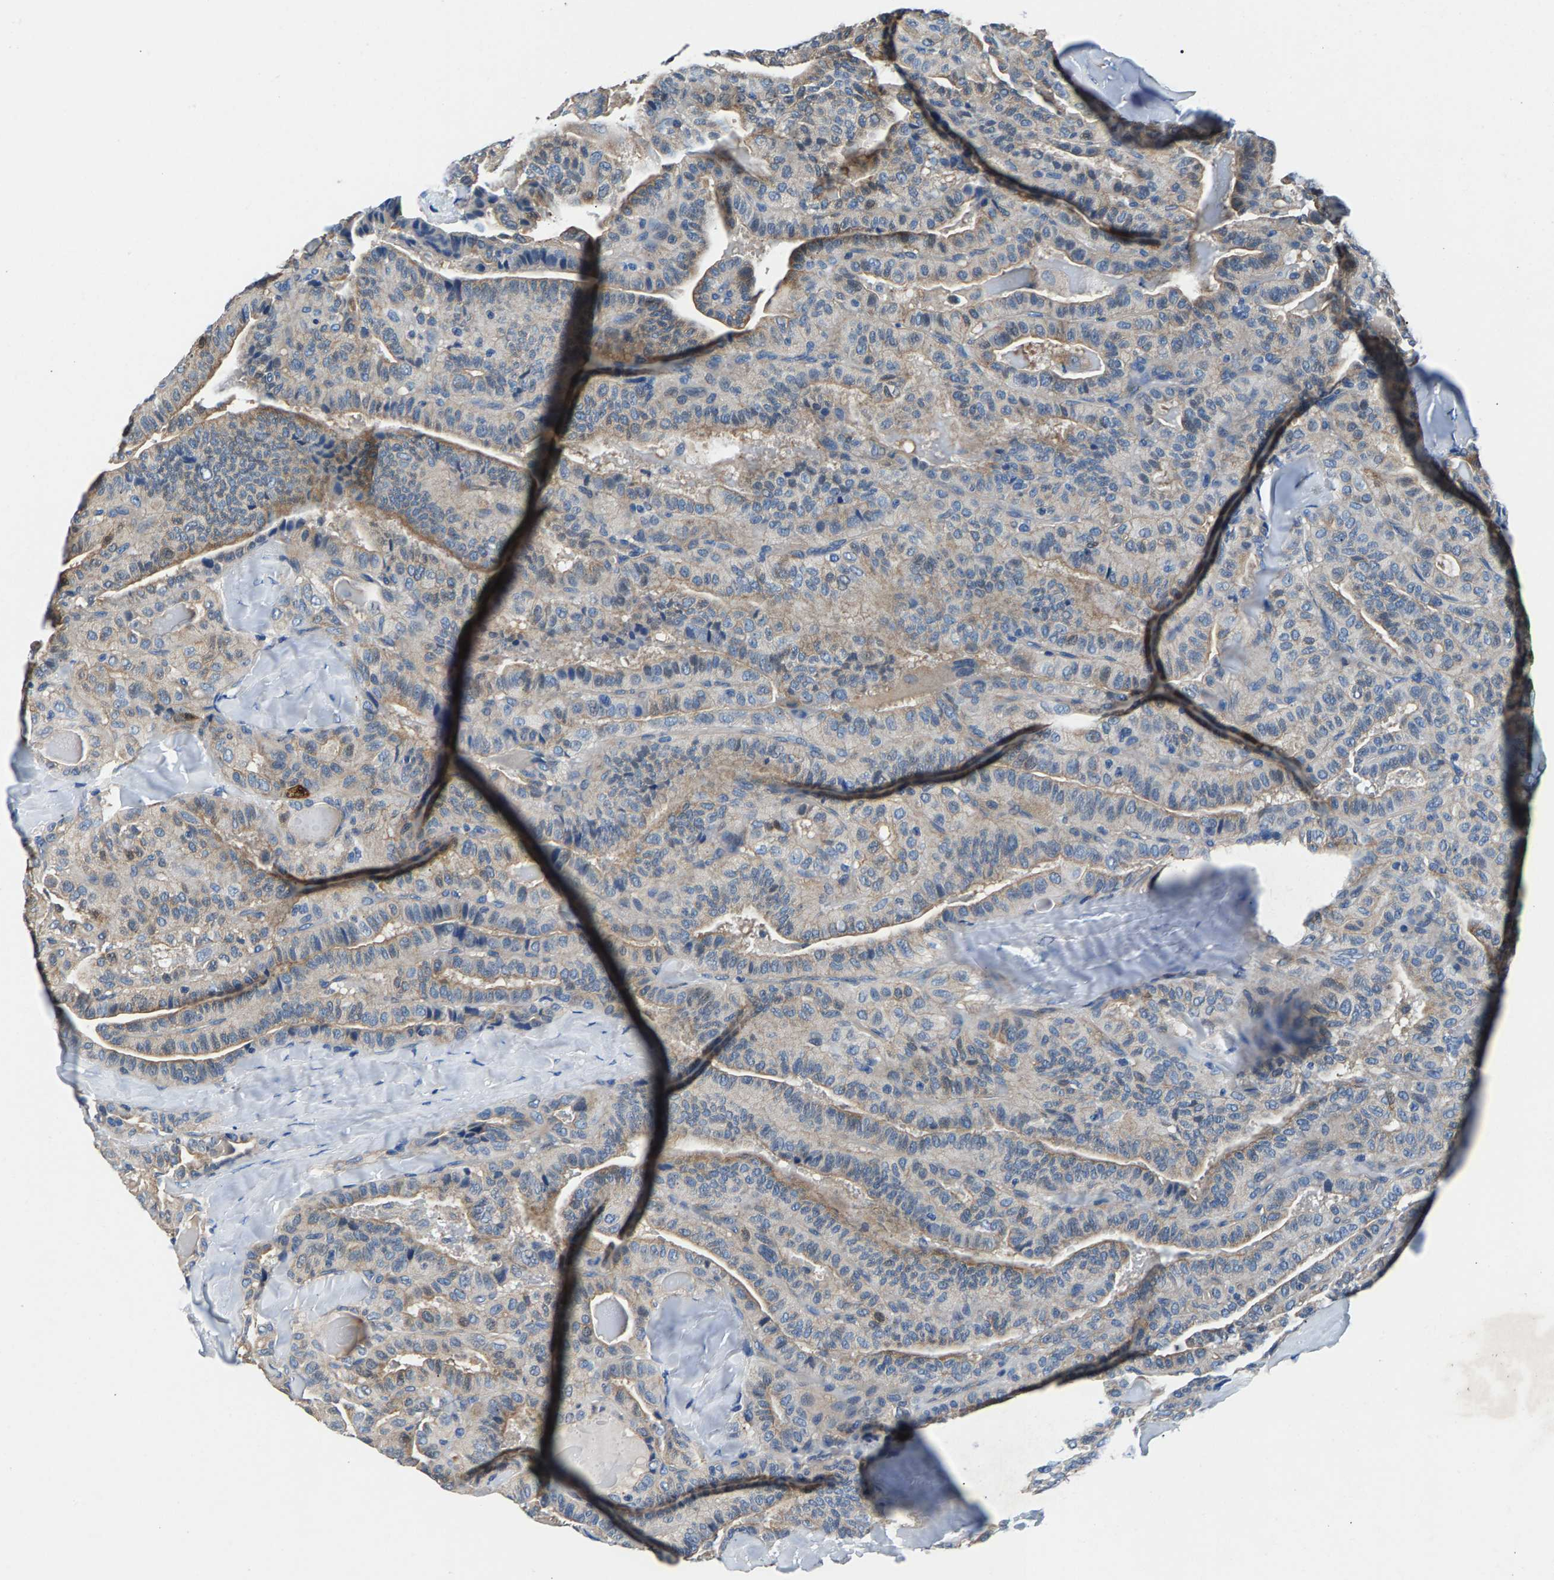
{"staining": {"intensity": "weak", "quantity": ">75%", "location": "cytoplasmic/membranous"}, "tissue": "thyroid cancer", "cell_type": "Tumor cells", "image_type": "cancer", "snomed": [{"axis": "morphology", "description": "Papillary adenocarcinoma, NOS"}, {"axis": "topography", "description": "Thyroid gland"}], "caption": "Tumor cells show weak cytoplasmic/membranous expression in about >75% of cells in thyroid cancer (papillary adenocarcinoma).", "gene": "CDRT4", "patient": {"sex": "male", "age": 77}}